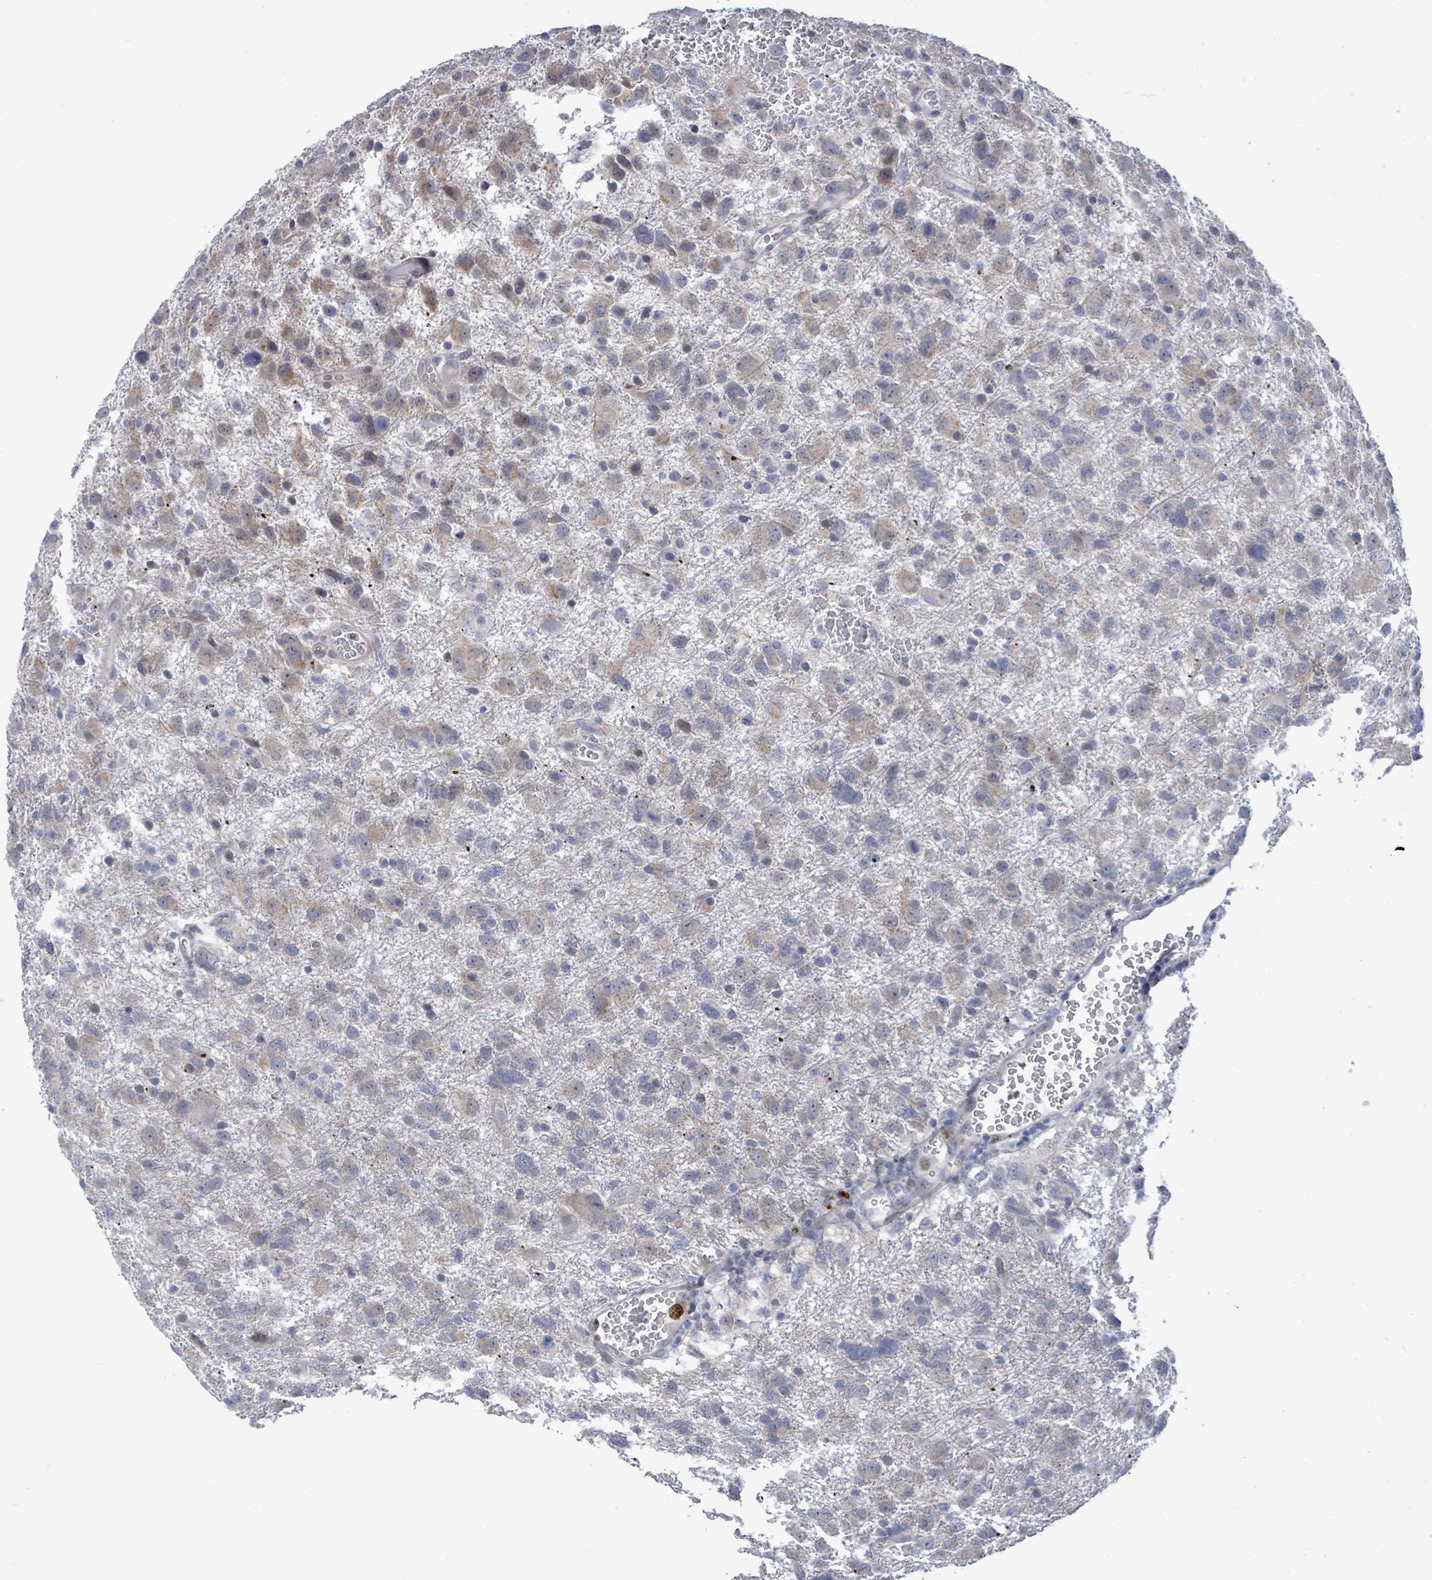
{"staining": {"intensity": "weak", "quantity": "<25%", "location": "cytoplasmic/membranous"}, "tissue": "glioma", "cell_type": "Tumor cells", "image_type": "cancer", "snomed": [{"axis": "morphology", "description": "Glioma, malignant, High grade"}, {"axis": "topography", "description": "Brain"}], "caption": "High power microscopy photomicrograph of an immunohistochemistry (IHC) micrograph of malignant glioma (high-grade), revealing no significant positivity in tumor cells.", "gene": "CT45A5", "patient": {"sex": "male", "age": 61}}